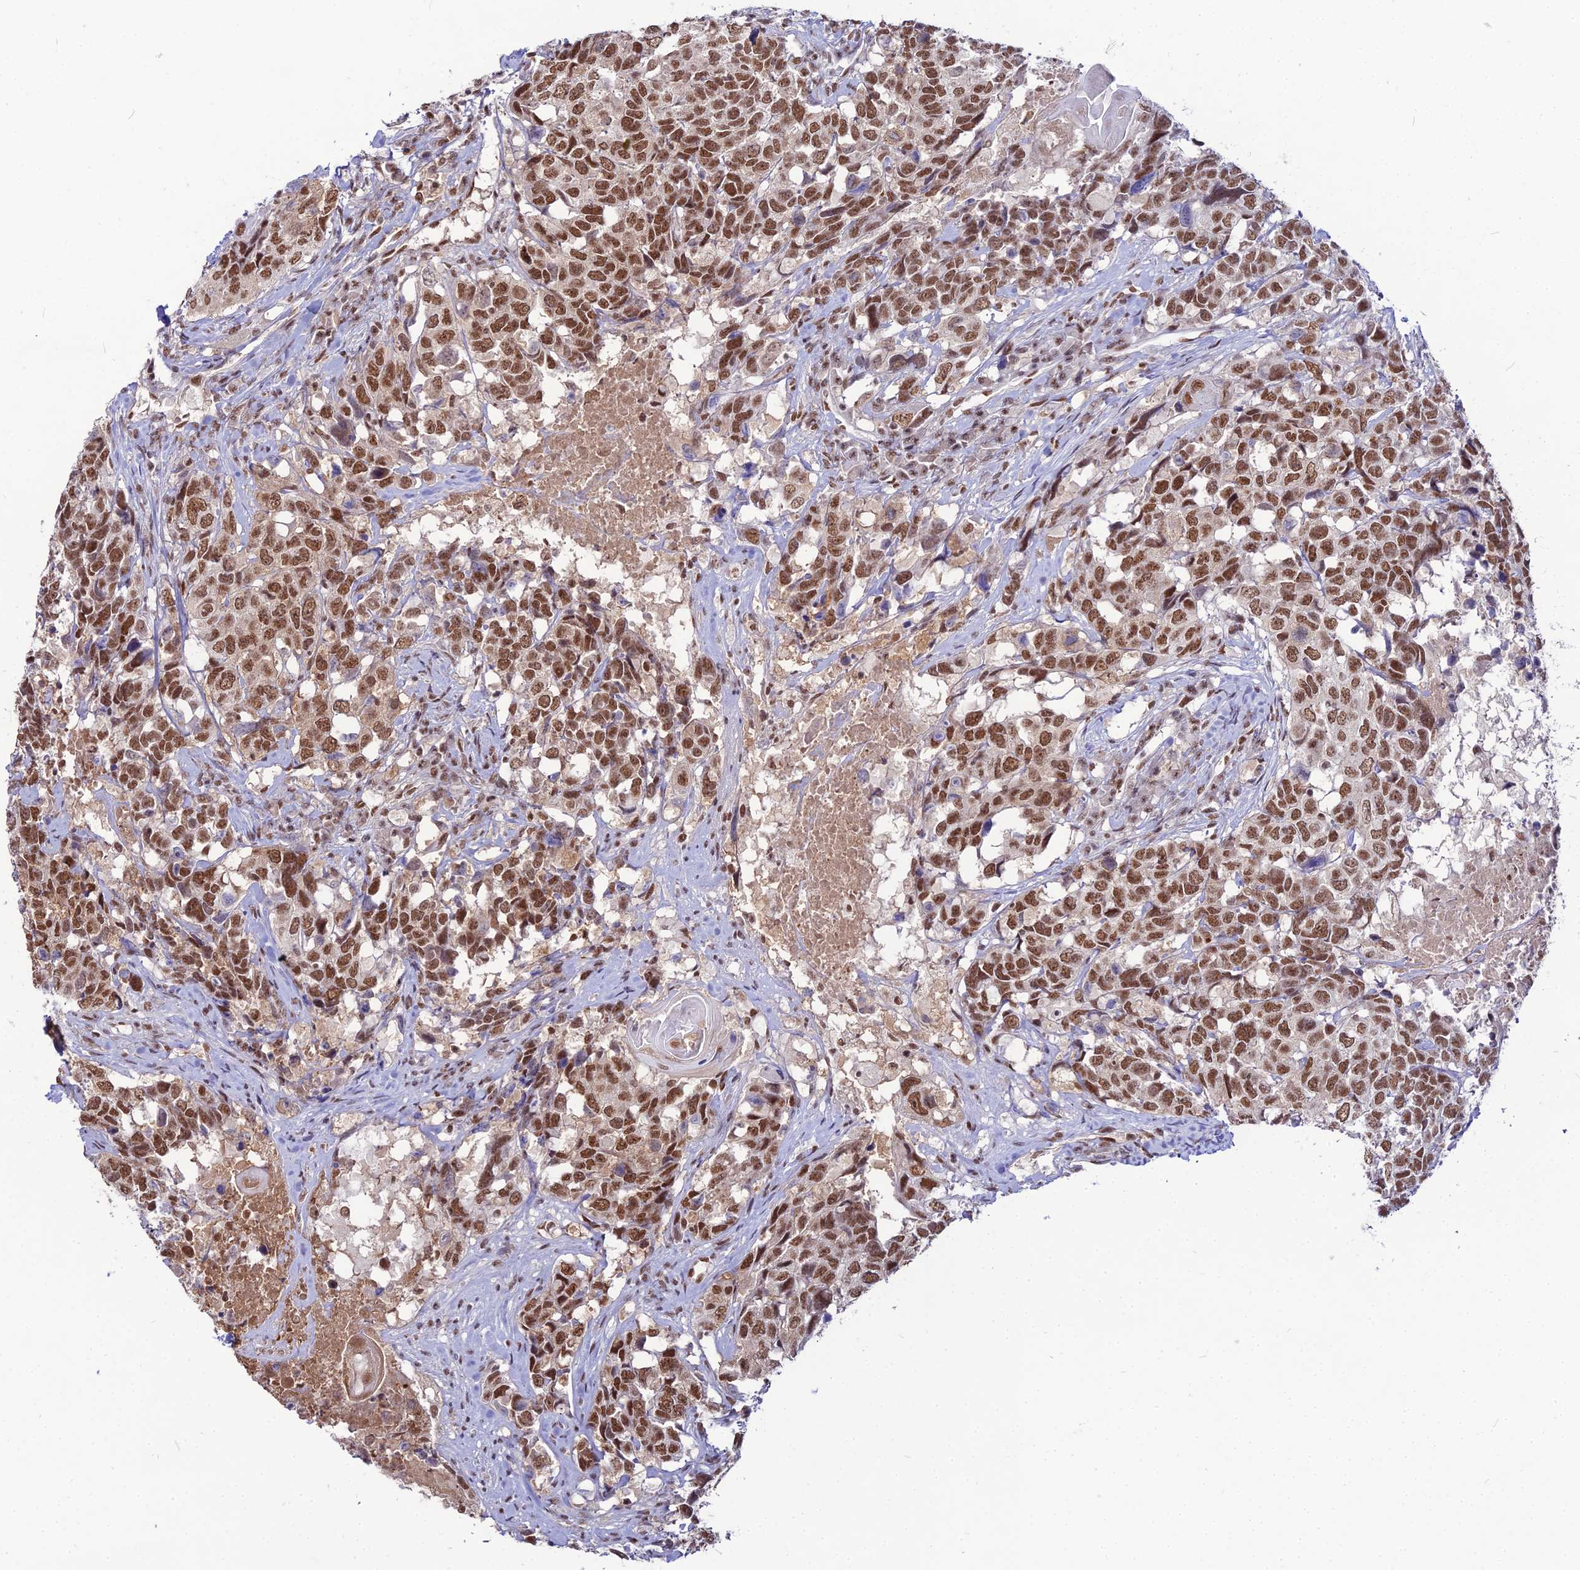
{"staining": {"intensity": "strong", "quantity": ">75%", "location": "nuclear"}, "tissue": "head and neck cancer", "cell_type": "Tumor cells", "image_type": "cancer", "snomed": [{"axis": "morphology", "description": "Squamous cell carcinoma, NOS"}, {"axis": "topography", "description": "Head-Neck"}], "caption": "Squamous cell carcinoma (head and neck) stained for a protein (brown) displays strong nuclear positive expression in about >75% of tumor cells.", "gene": "RBM12", "patient": {"sex": "male", "age": 66}}